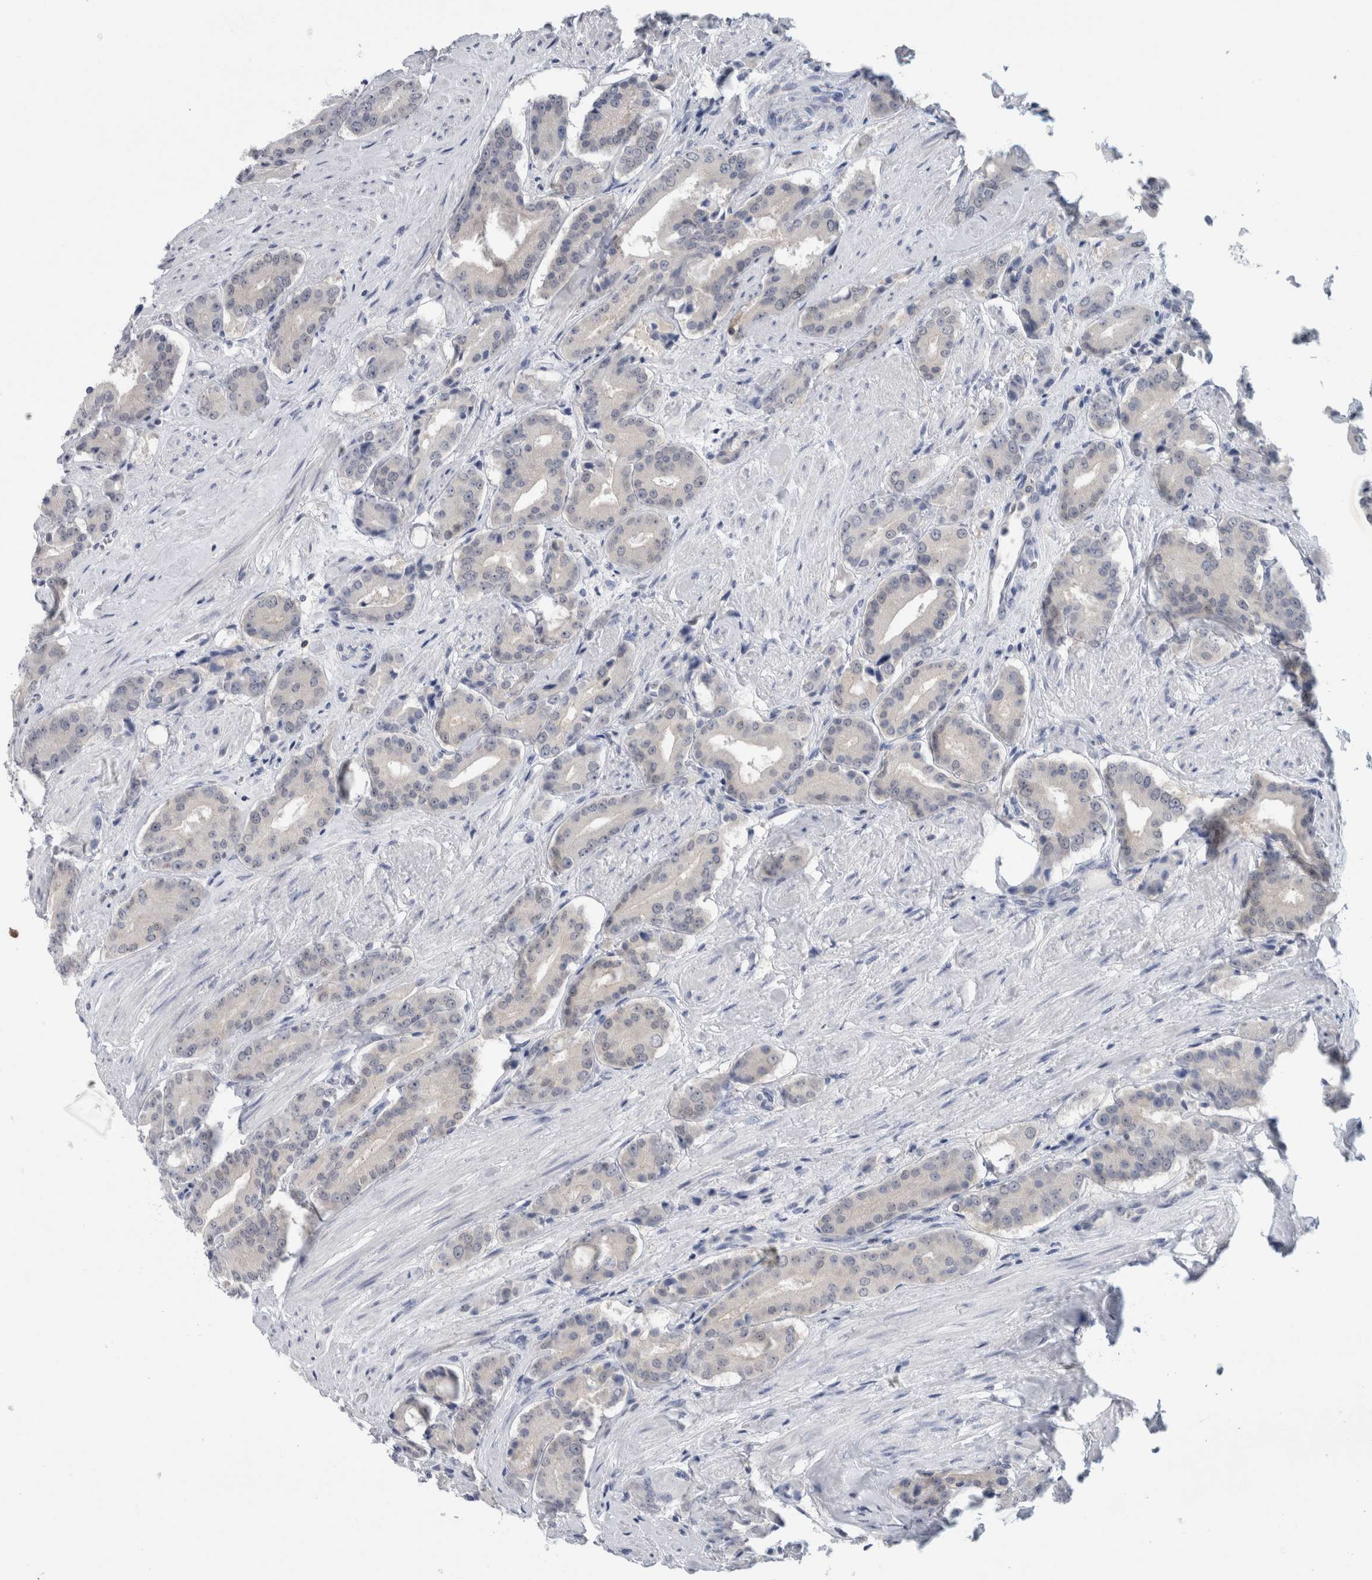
{"staining": {"intensity": "negative", "quantity": "none", "location": "none"}, "tissue": "prostate cancer", "cell_type": "Tumor cells", "image_type": "cancer", "snomed": [{"axis": "morphology", "description": "Adenocarcinoma, High grade"}, {"axis": "topography", "description": "Prostate"}], "caption": "Prostate cancer (adenocarcinoma (high-grade)) was stained to show a protein in brown. There is no significant staining in tumor cells.", "gene": "CASP6", "patient": {"sex": "male", "age": 71}}